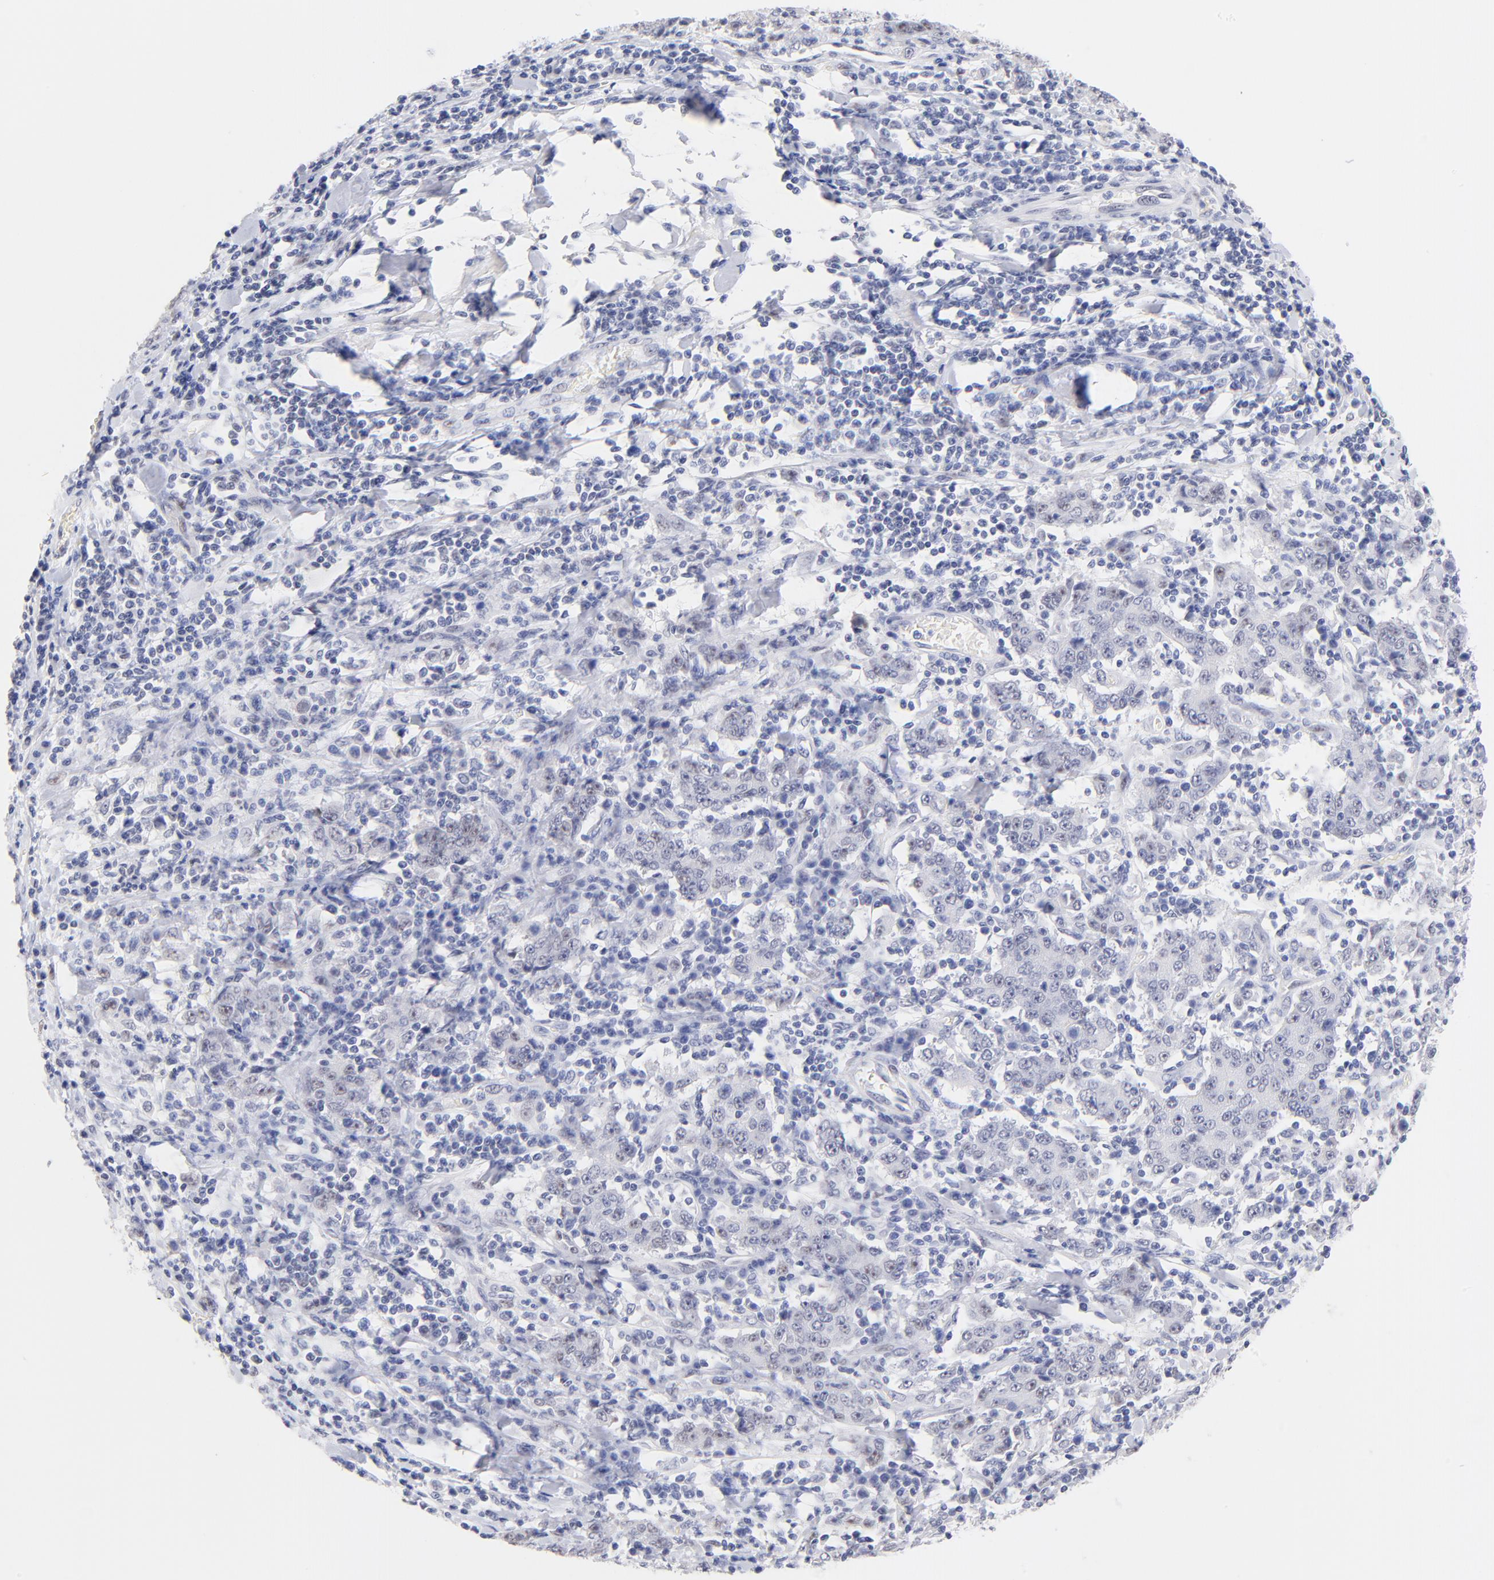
{"staining": {"intensity": "negative", "quantity": "none", "location": "none"}, "tissue": "stomach cancer", "cell_type": "Tumor cells", "image_type": "cancer", "snomed": [{"axis": "morphology", "description": "Normal tissue, NOS"}, {"axis": "morphology", "description": "Adenocarcinoma, NOS"}, {"axis": "topography", "description": "Stomach, upper"}, {"axis": "topography", "description": "Stomach"}], "caption": "Immunohistochemical staining of stomach adenocarcinoma displays no significant positivity in tumor cells.", "gene": "ZNF74", "patient": {"sex": "male", "age": 59}}